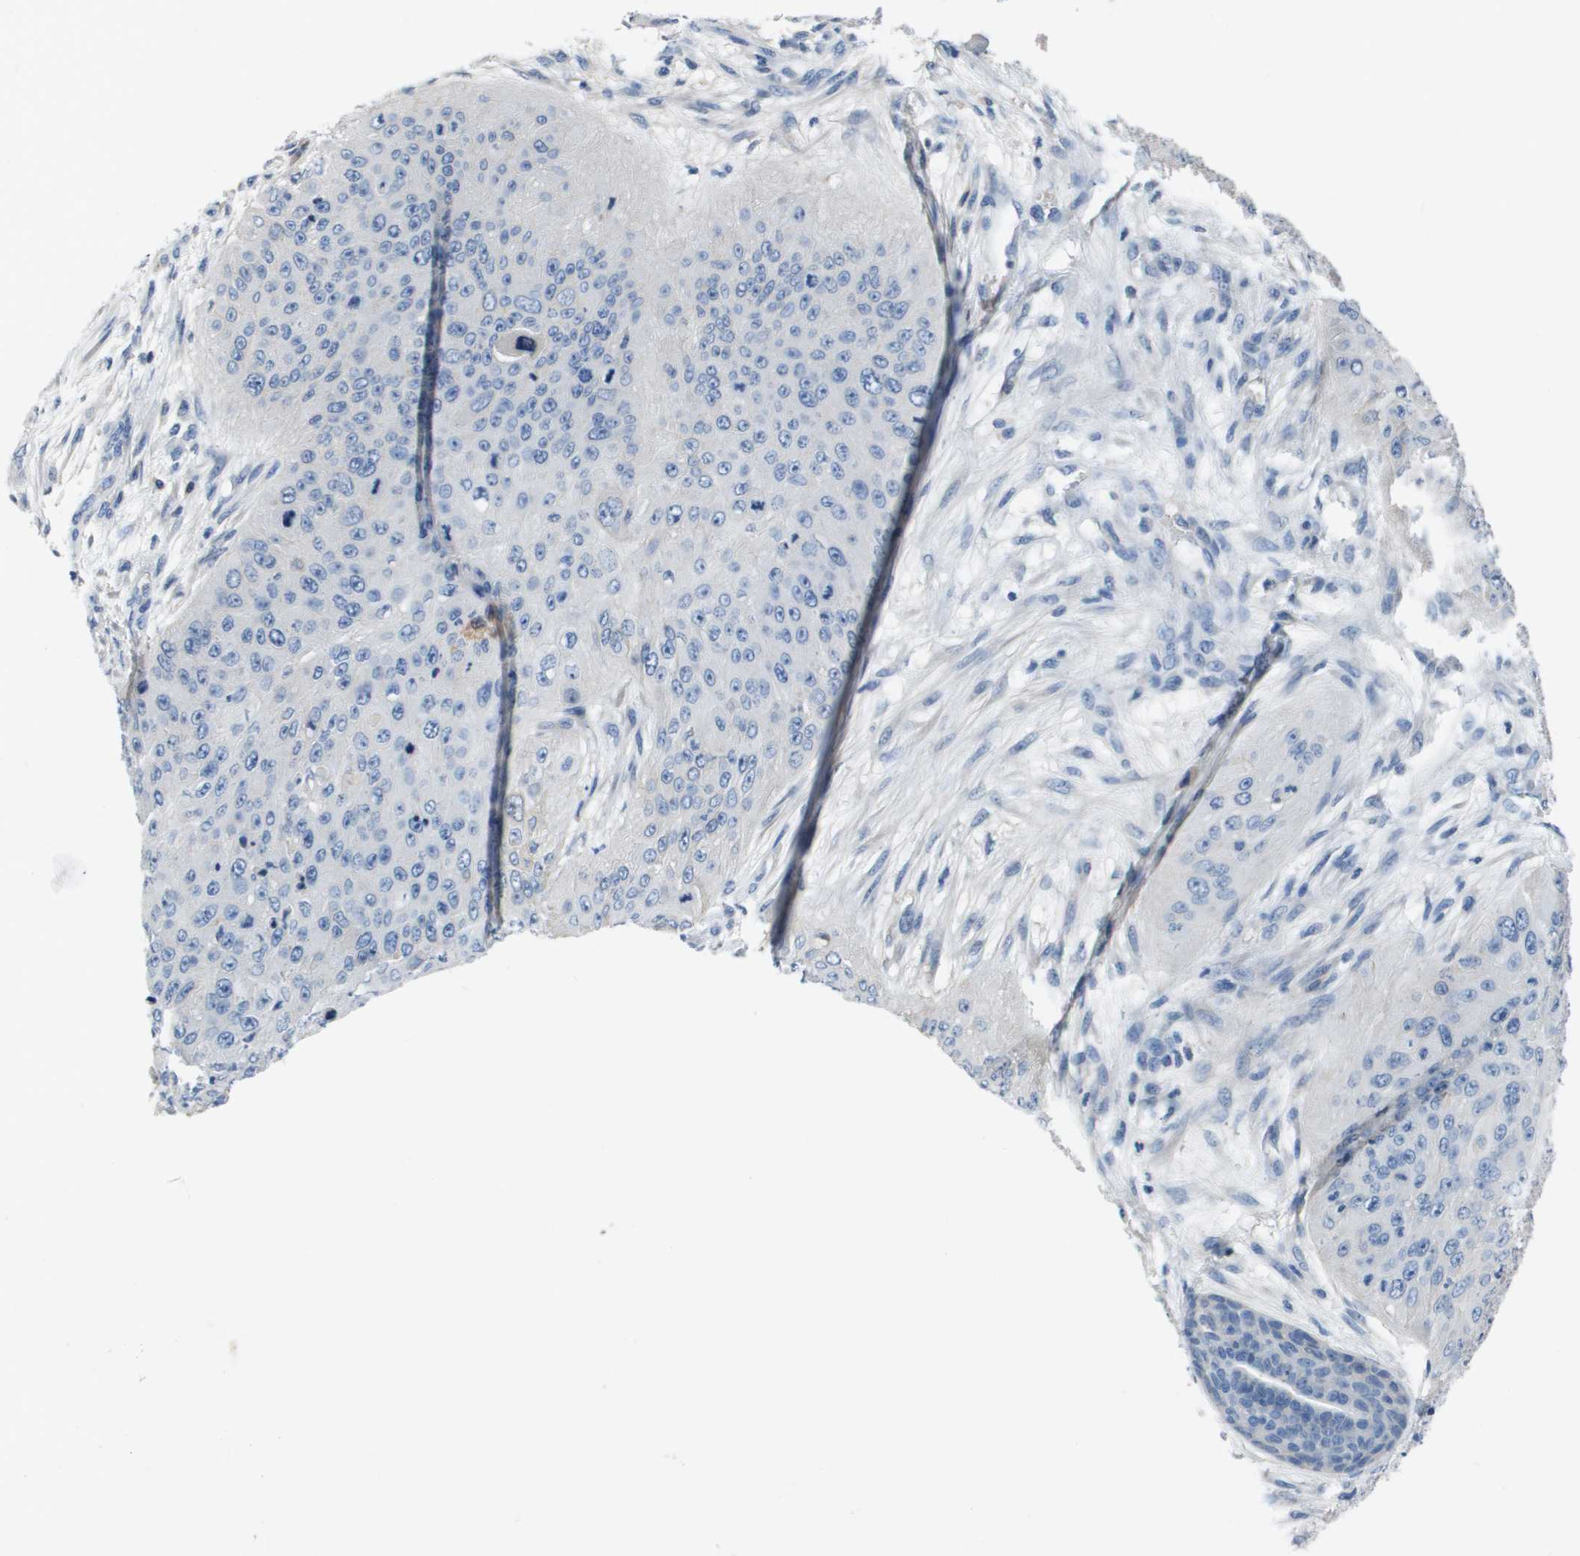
{"staining": {"intensity": "negative", "quantity": "none", "location": "none"}, "tissue": "skin cancer", "cell_type": "Tumor cells", "image_type": "cancer", "snomed": [{"axis": "morphology", "description": "Squamous cell carcinoma, NOS"}, {"axis": "topography", "description": "Skin"}], "caption": "Immunohistochemistry micrograph of squamous cell carcinoma (skin) stained for a protein (brown), which exhibits no positivity in tumor cells.", "gene": "NCS1", "patient": {"sex": "female", "age": 80}}